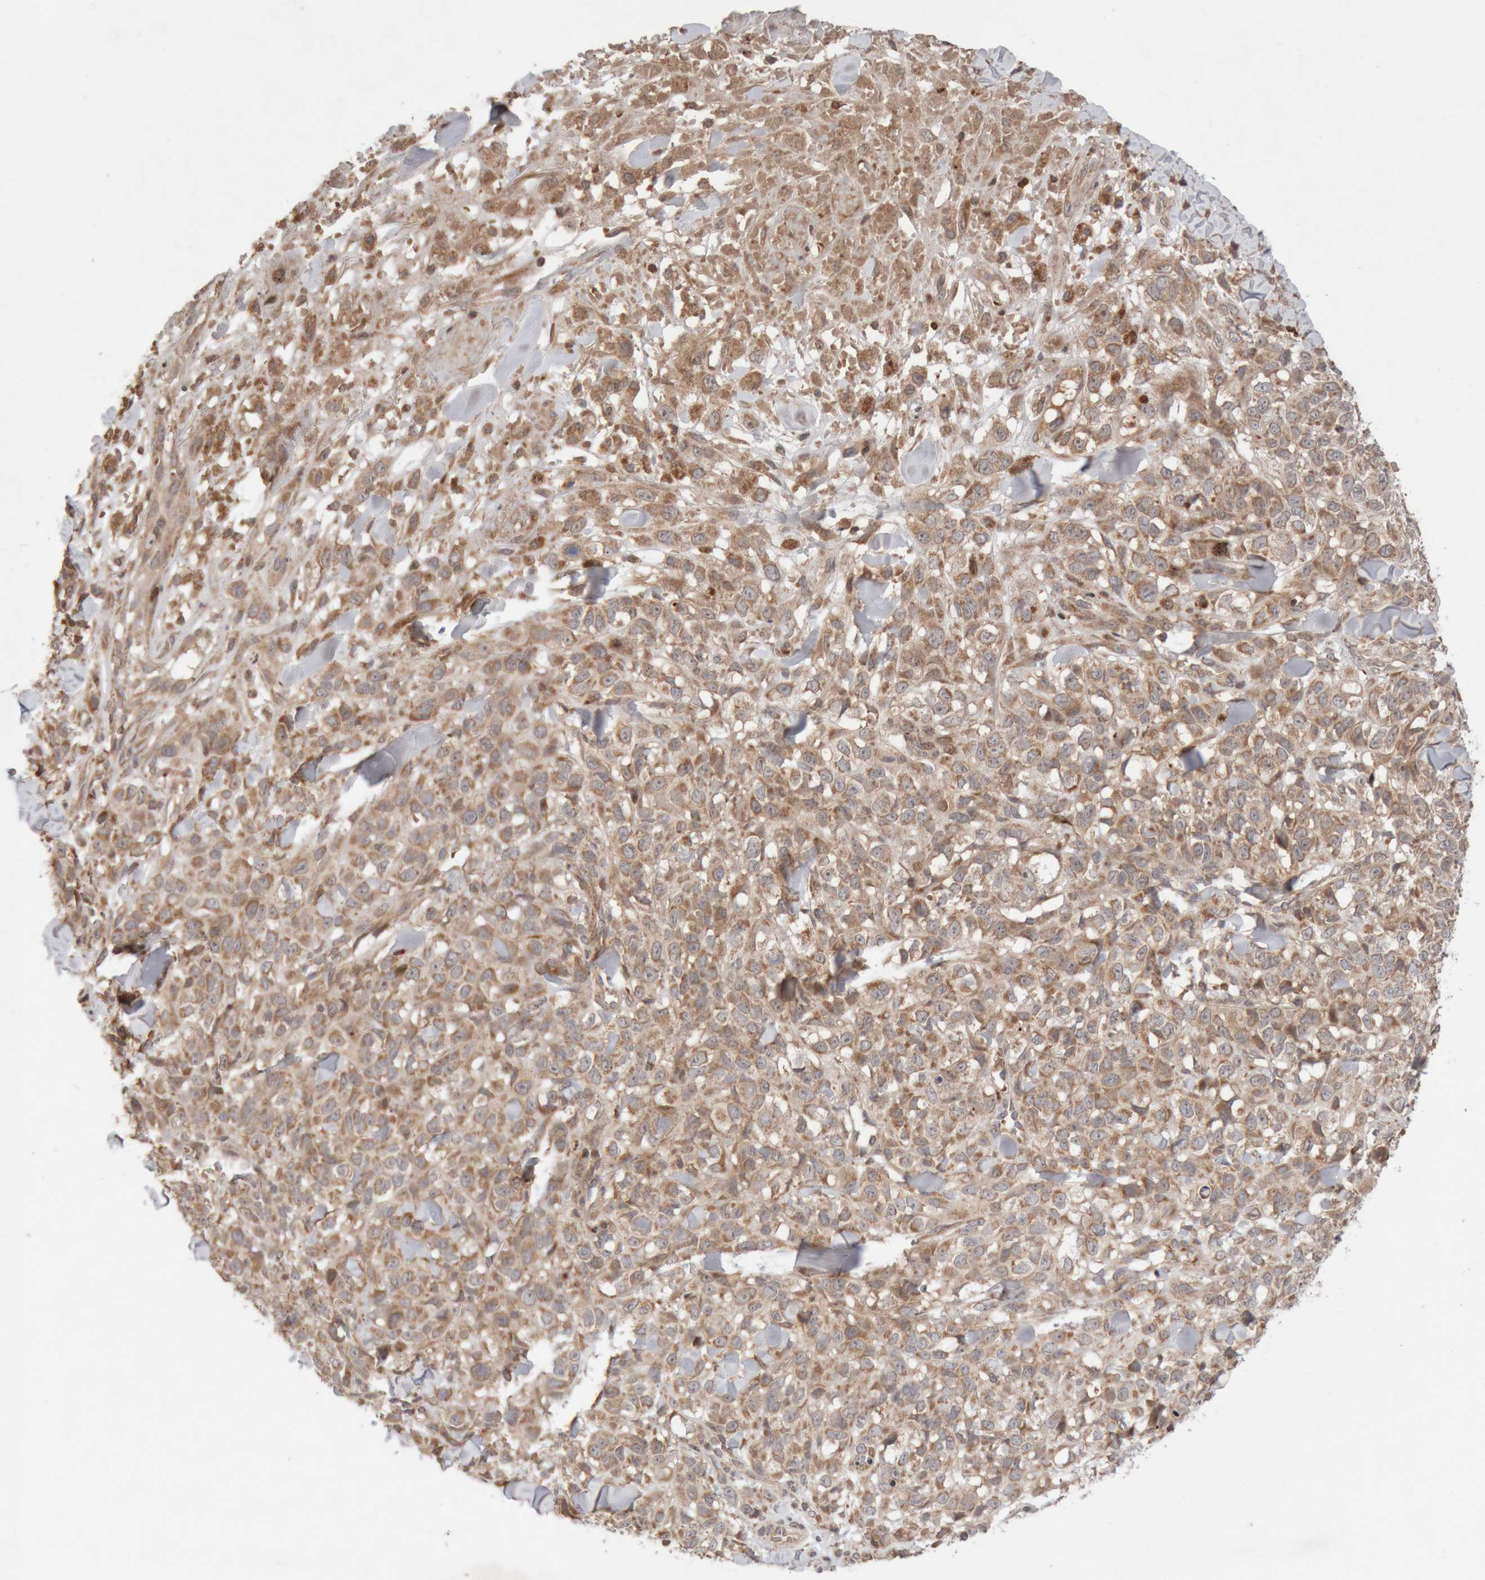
{"staining": {"intensity": "moderate", "quantity": "25%-75%", "location": "cytoplasmic/membranous"}, "tissue": "melanoma", "cell_type": "Tumor cells", "image_type": "cancer", "snomed": [{"axis": "morphology", "description": "Malignant melanoma, Metastatic site"}, {"axis": "topography", "description": "Skin"}], "caption": "Brown immunohistochemical staining in malignant melanoma (metastatic site) shows moderate cytoplasmic/membranous expression in approximately 25%-75% of tumor cells.", "gene": "KIF21B", "patient": {"sex": "female", "age": 72}}